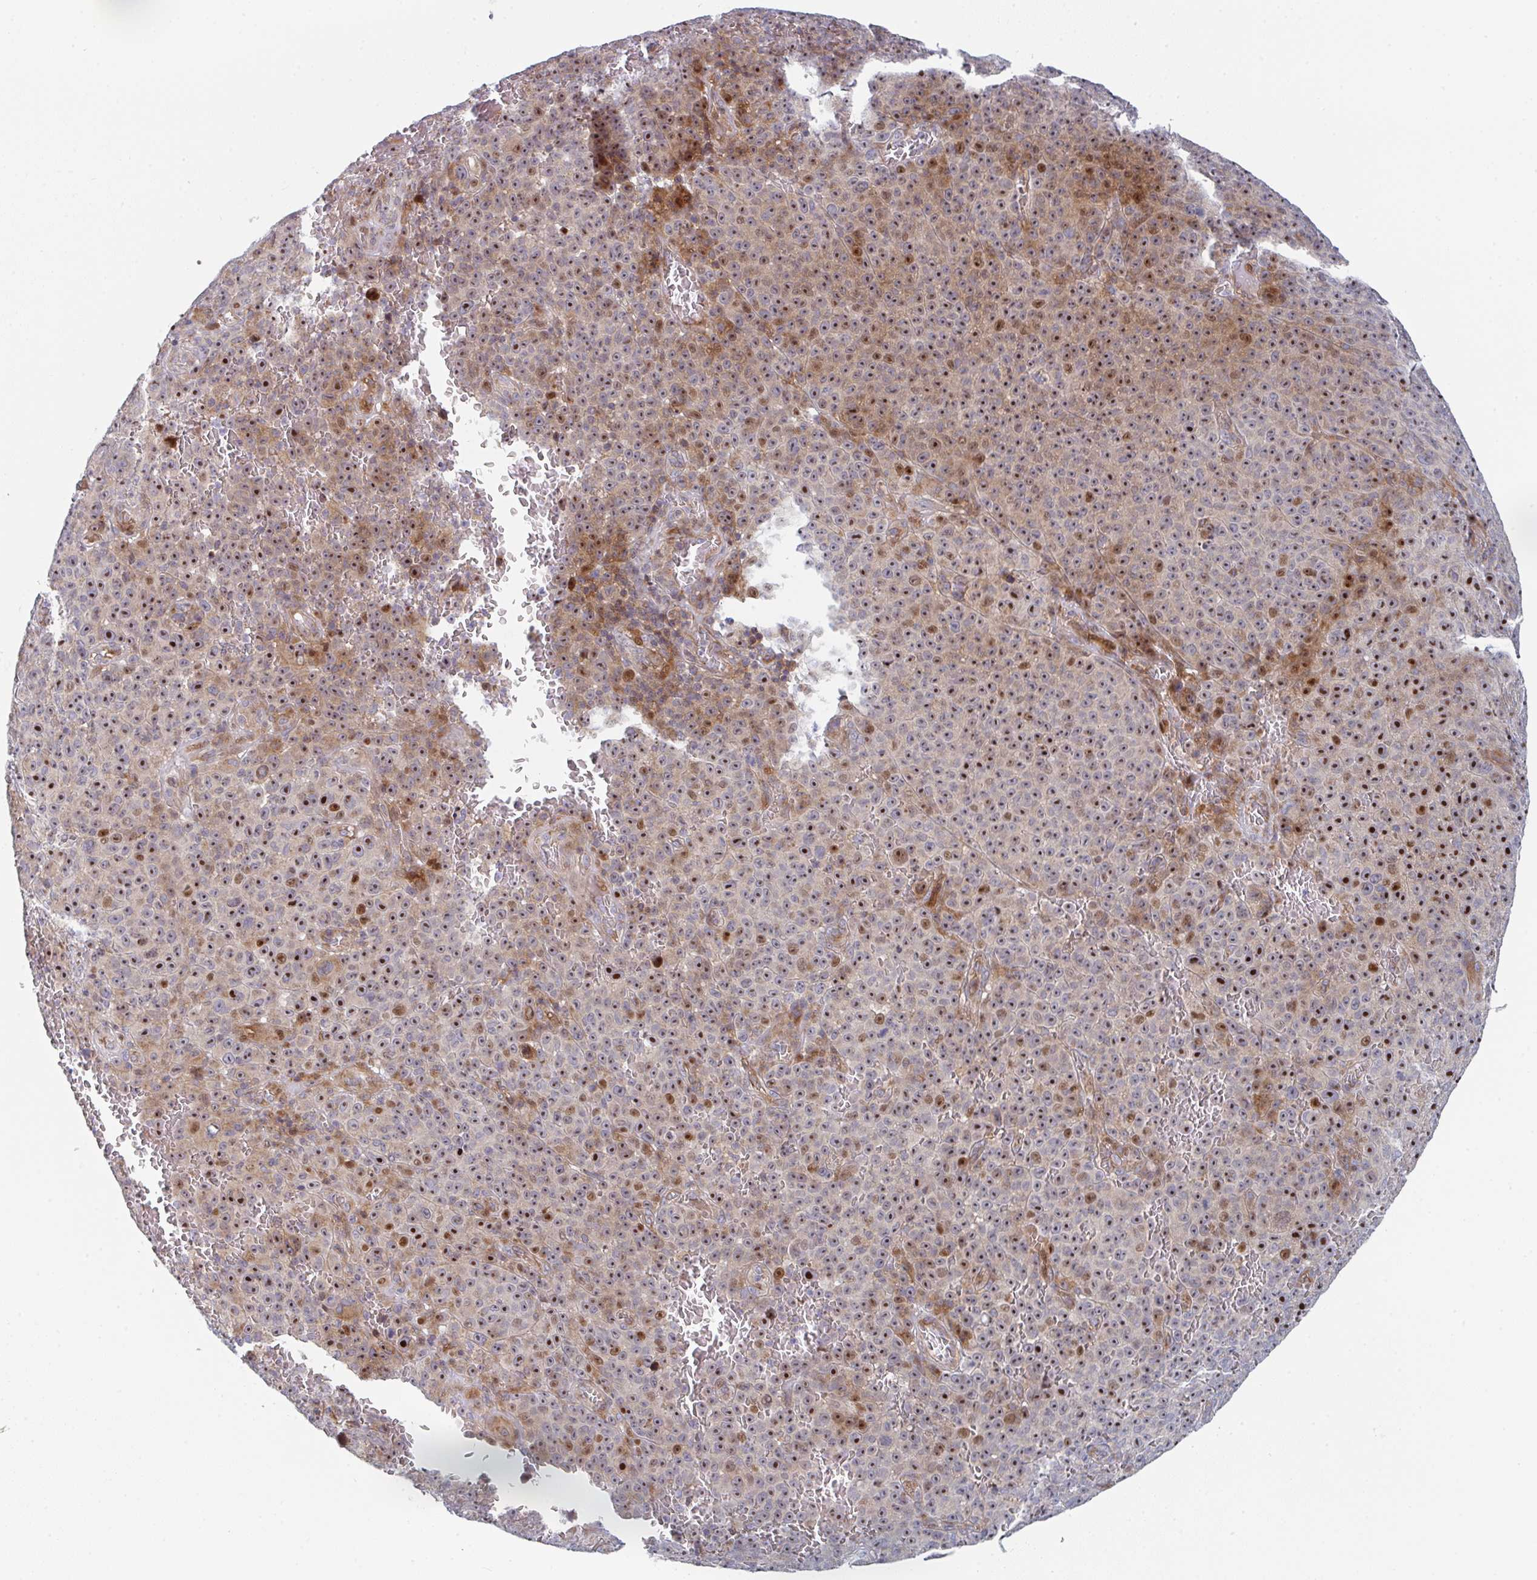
{"staining": {"intensity": "strong", "quantity": ">75%", "location": "cytoplasmic/membranous,nuclear"}, "tissue": "melanoma", "cell_type": "Tumor cells", "image_type": "cancer", "snomed": [{"axis": "morphology", "description": "Malignant melanoma, NOS"}, {"axis": "topography", "description": "Skin"}], "caption": "The image displays a brown stain indicating the presence of a protein in the cytoplasmic/membranous and nuclear of tumor cells in melanoma. (brown staining indicates protein expression, while blue staining denotes nuclei).", "gene": "ZNF644", "patient": {"sex": "female", "age": 82}}